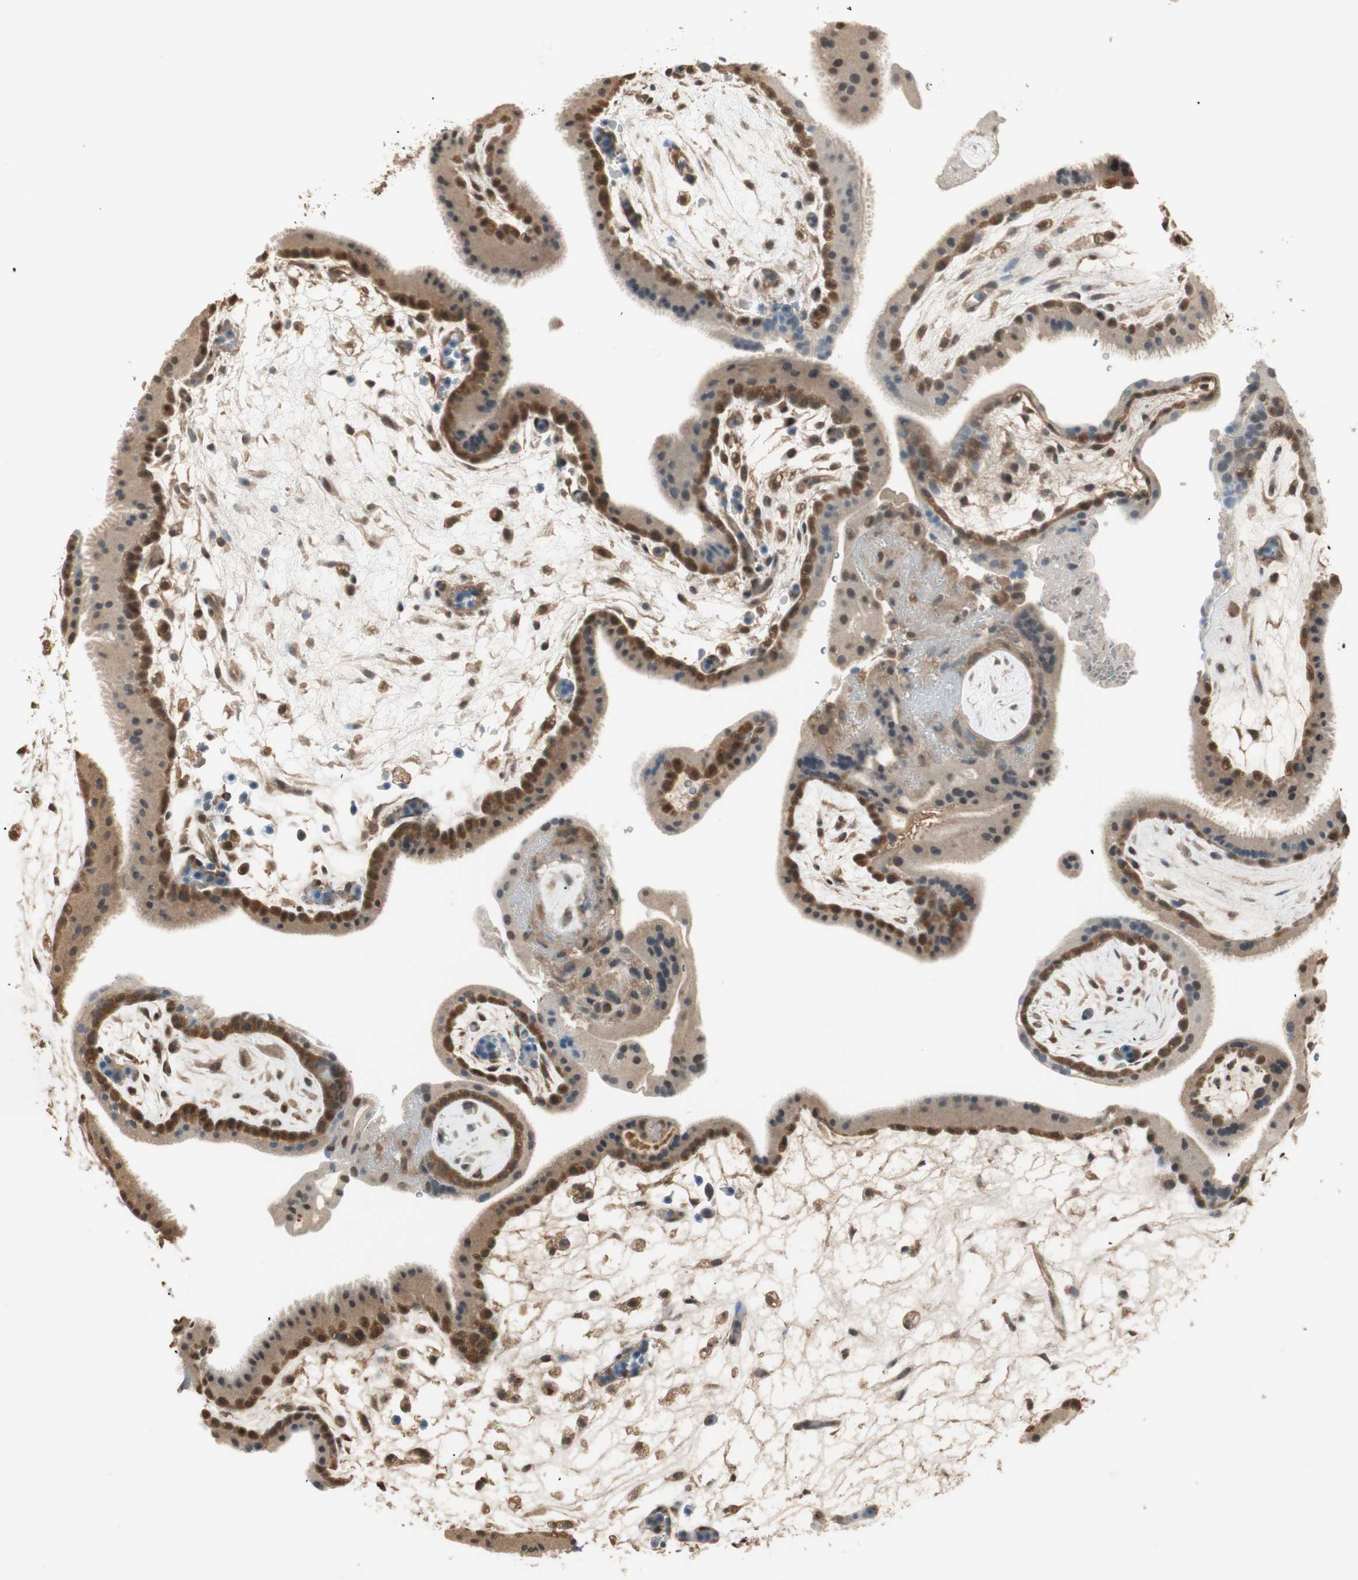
{"staining": {"intensity": "moderate", "quantity": ">75%", "location": "cytoplasmic/membranous"}, "tissue": "placenta", "cell_type": "Decidual cells", "image_type": "normal", "snomed": [{"axis": "morphology", "description": "Normal tissue, NOS"}, {"axis": "topography", "description": "Placenta"}], "caption": "Human placenta stained for a protein (brown) displays moderate cytoplasmic/membranous positive staining in approximately >75% of decidual cells.", "gene": "USP5", "patient": {"sex": "female", "age": 19}}